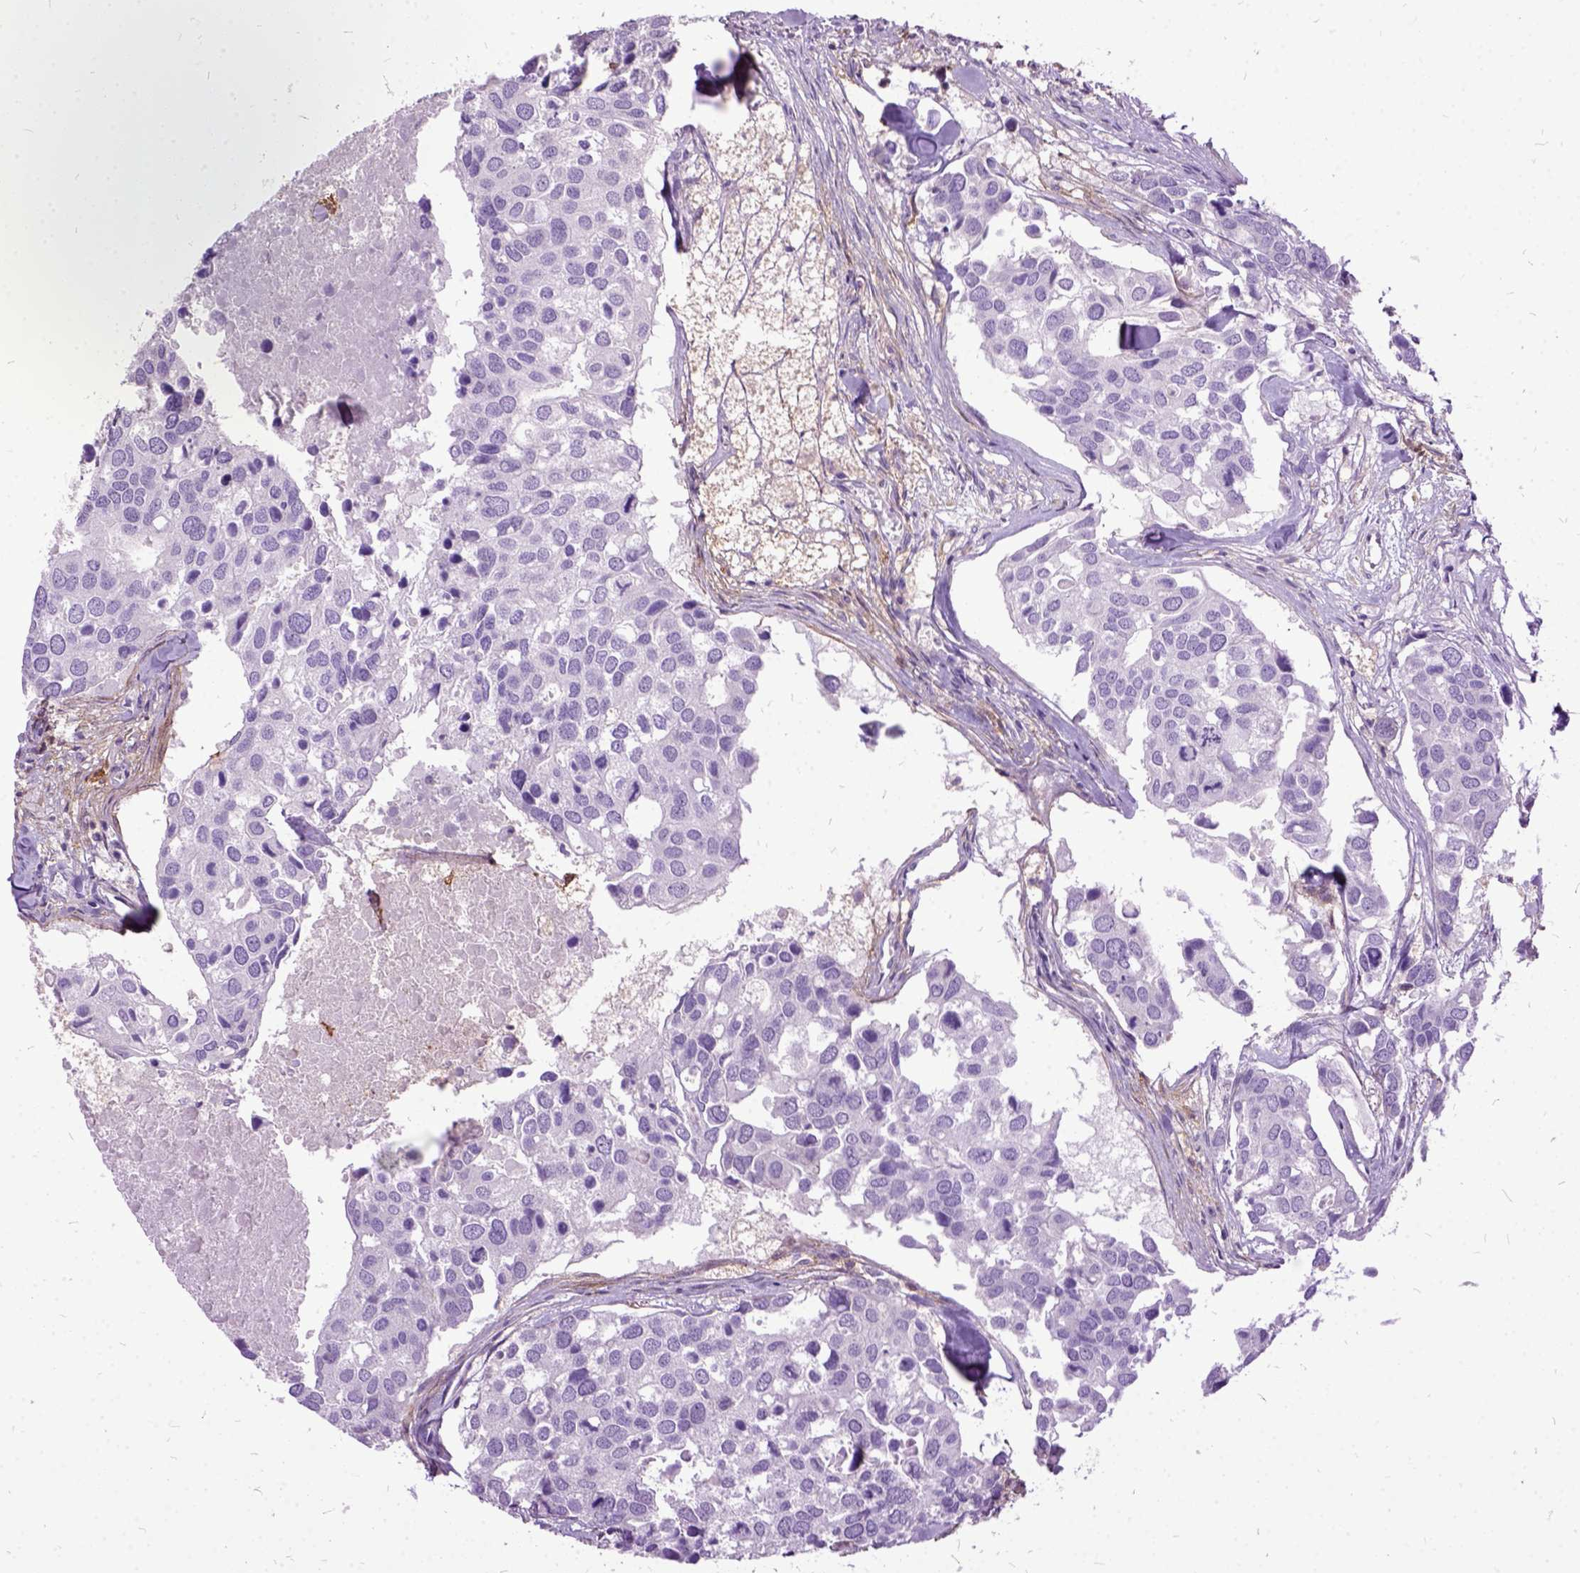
{"staining": {"intensity": "negative", "quantity": "none", "location": "none"}, "tissue": "breast cancer", "cell_type": "Tumor cells", "image_type": "cancer", "snomed": [{"axis": "morphology", "description": "Duct carcinoma"}, {"axis": "topography", "description": "Breast"}], "caption": "This is an immunohistochemistry histopathology image of human breast intraductal carcinoma. There is no positivity in tumor cells.", "gene": "MME", "patient": {"sex": "female", "age": 83}}